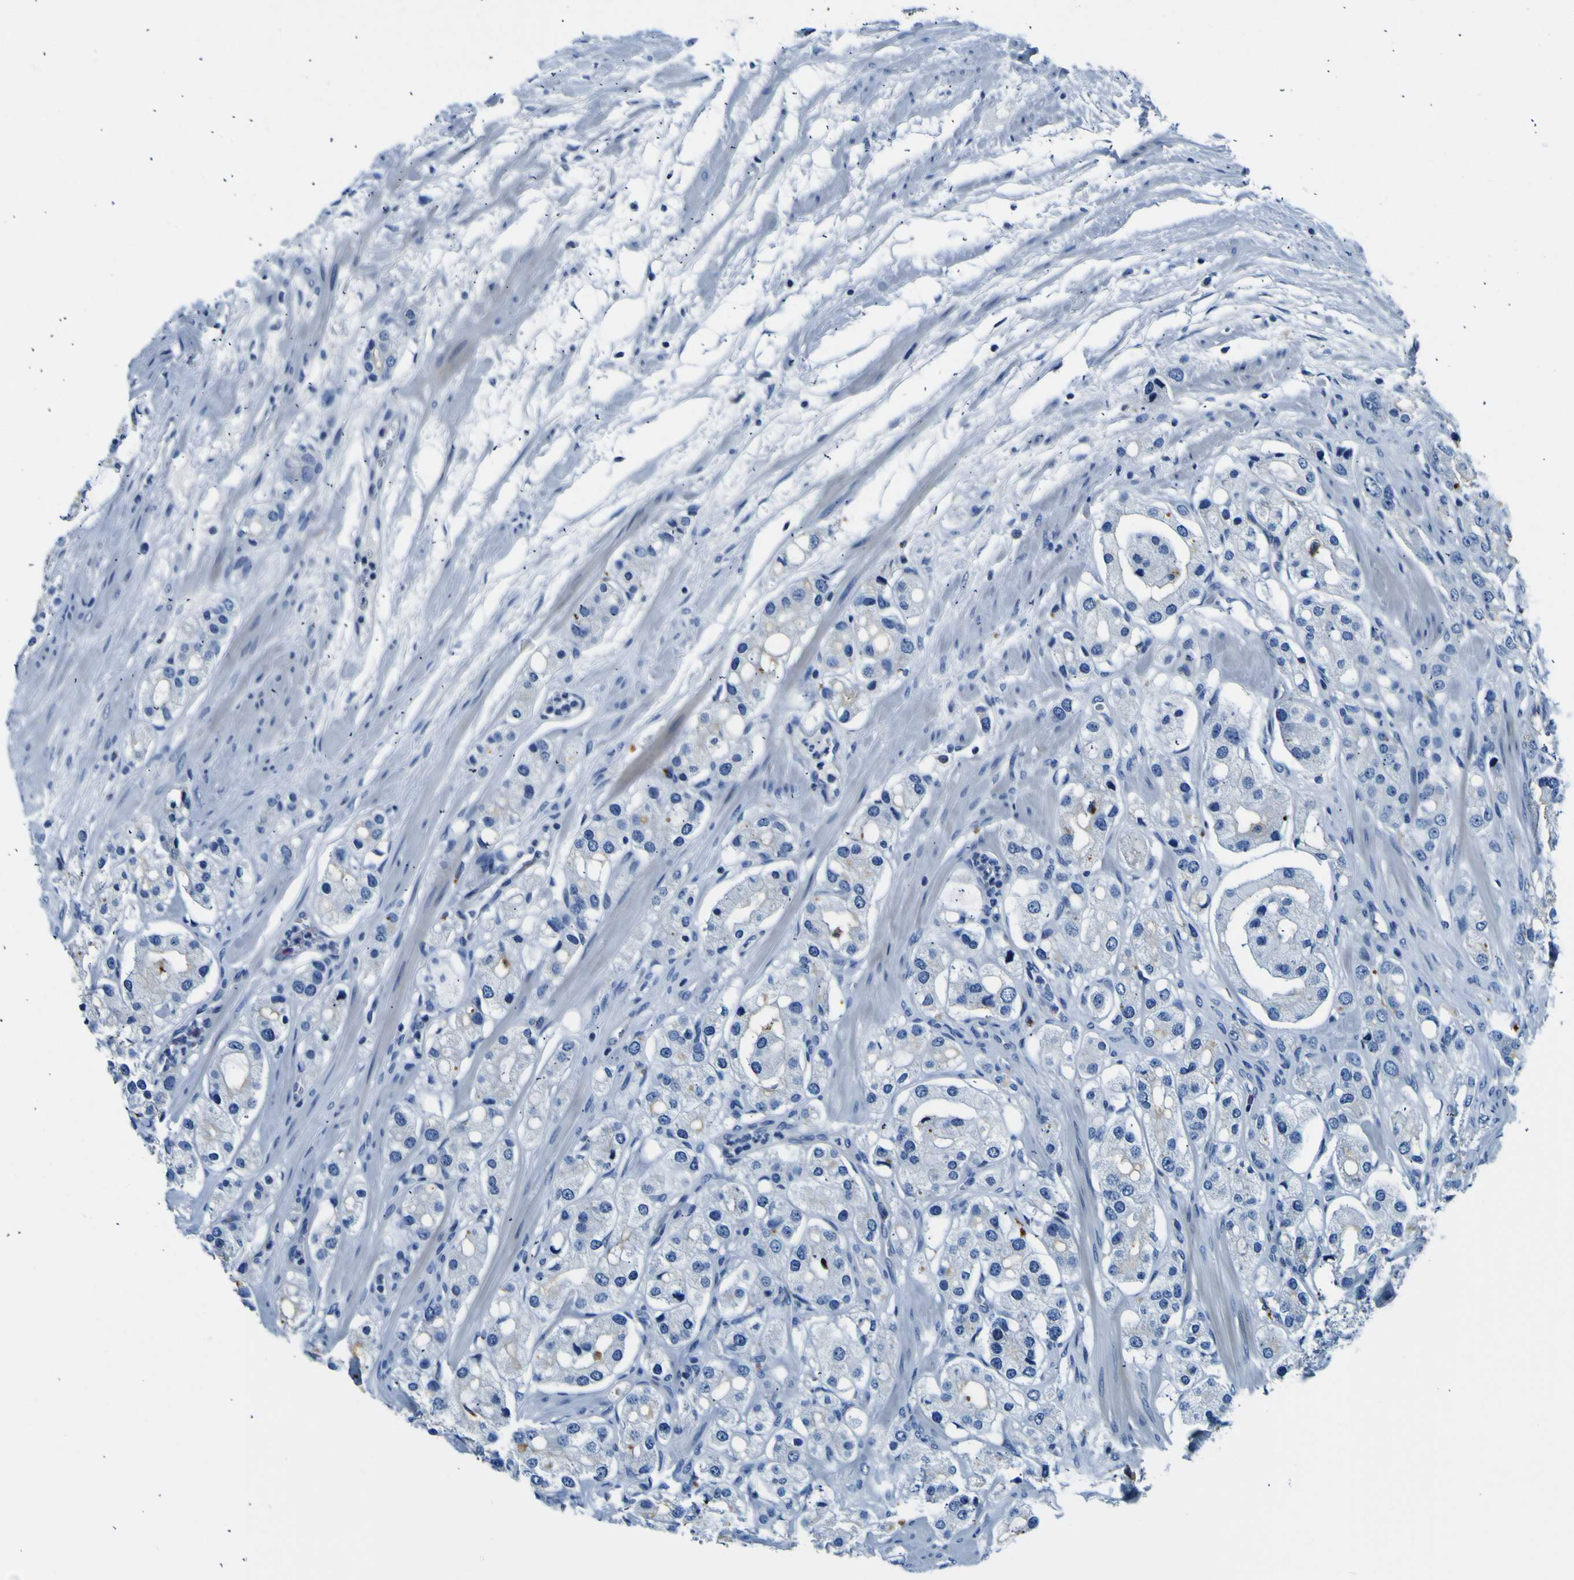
{"staining": {"intensity": "negative", "quantity": "none", "location": "none"}, "tissue": "prostate cancer", "cell_type": "Tumor cells", "image_type": "cancer", "snomed": [{"axis": "morphology", "description": "Adenocarcinoma, High grade"}, {"axis": "topography", "description": "Prostate"}], "caption": "High magnification brightfield microscopy of prostate high-grade adenocarcinoma stained with DAB (brown) and counterstained with hematoxylin (blue): tumor cells show no significant staining.", "gene": "ADGRA2", "patient": {"sex": "male", "age": 65}}